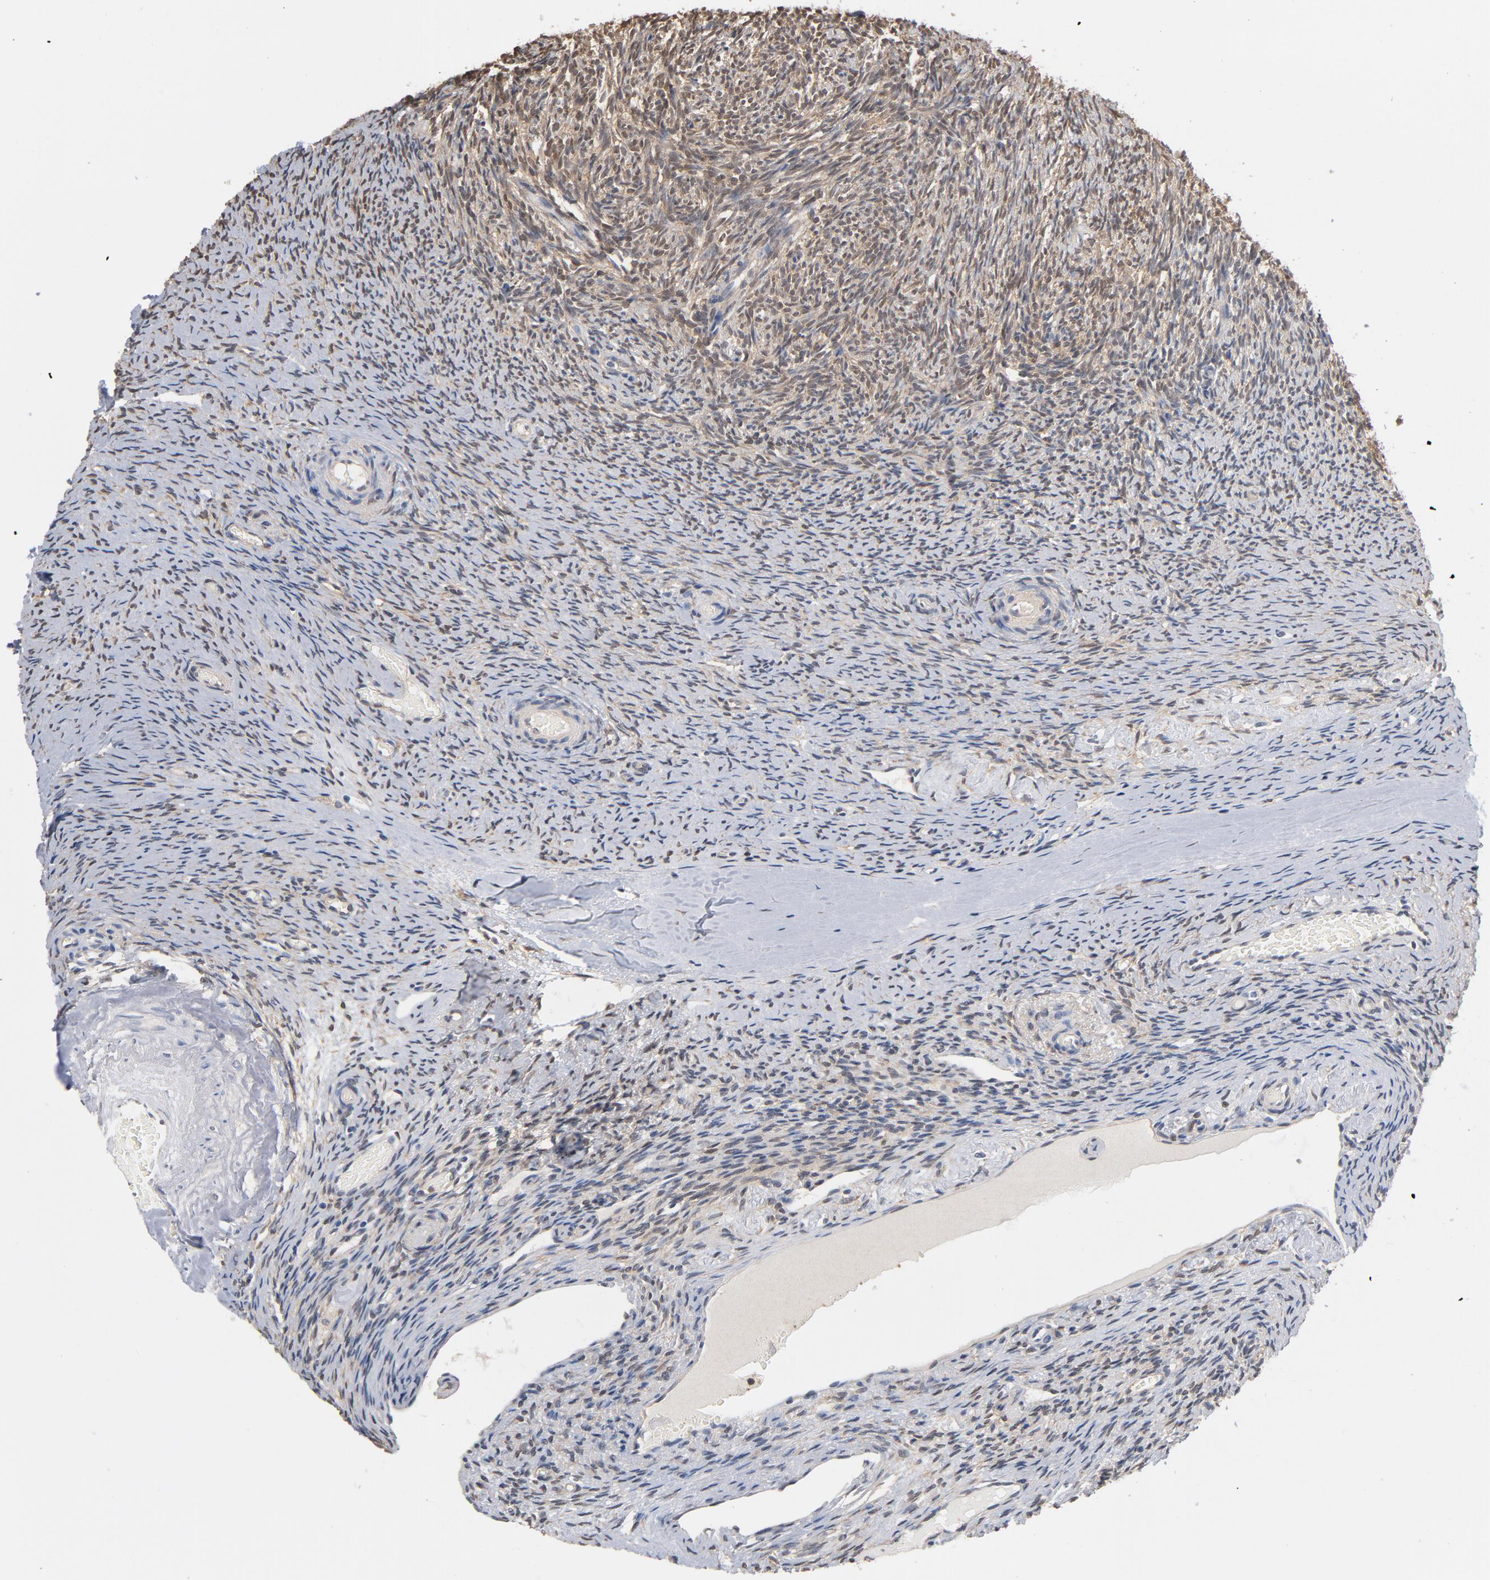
{"staining": {"intensity": "negative", "quantity": "none", "location": "none"}, "tissue": "ovary", "cell_type": "Follicle cells", "image_type": "normal", "snomed": [{"axis": "morphology", "description": "Normal tissue, NOS"}, {"axis": "topography", "description": "Ovary"}], "caption": "DAB (3,3'-diaminobenzidine) immunohistochemical staining of unremarkable ovary displays no significant expression in follicle cells. (DAB immunohistochemistry (IHC) with hematoxylin counter stain).", "gene": "MIF", "patient": {"sex": "female", "age": 60}}